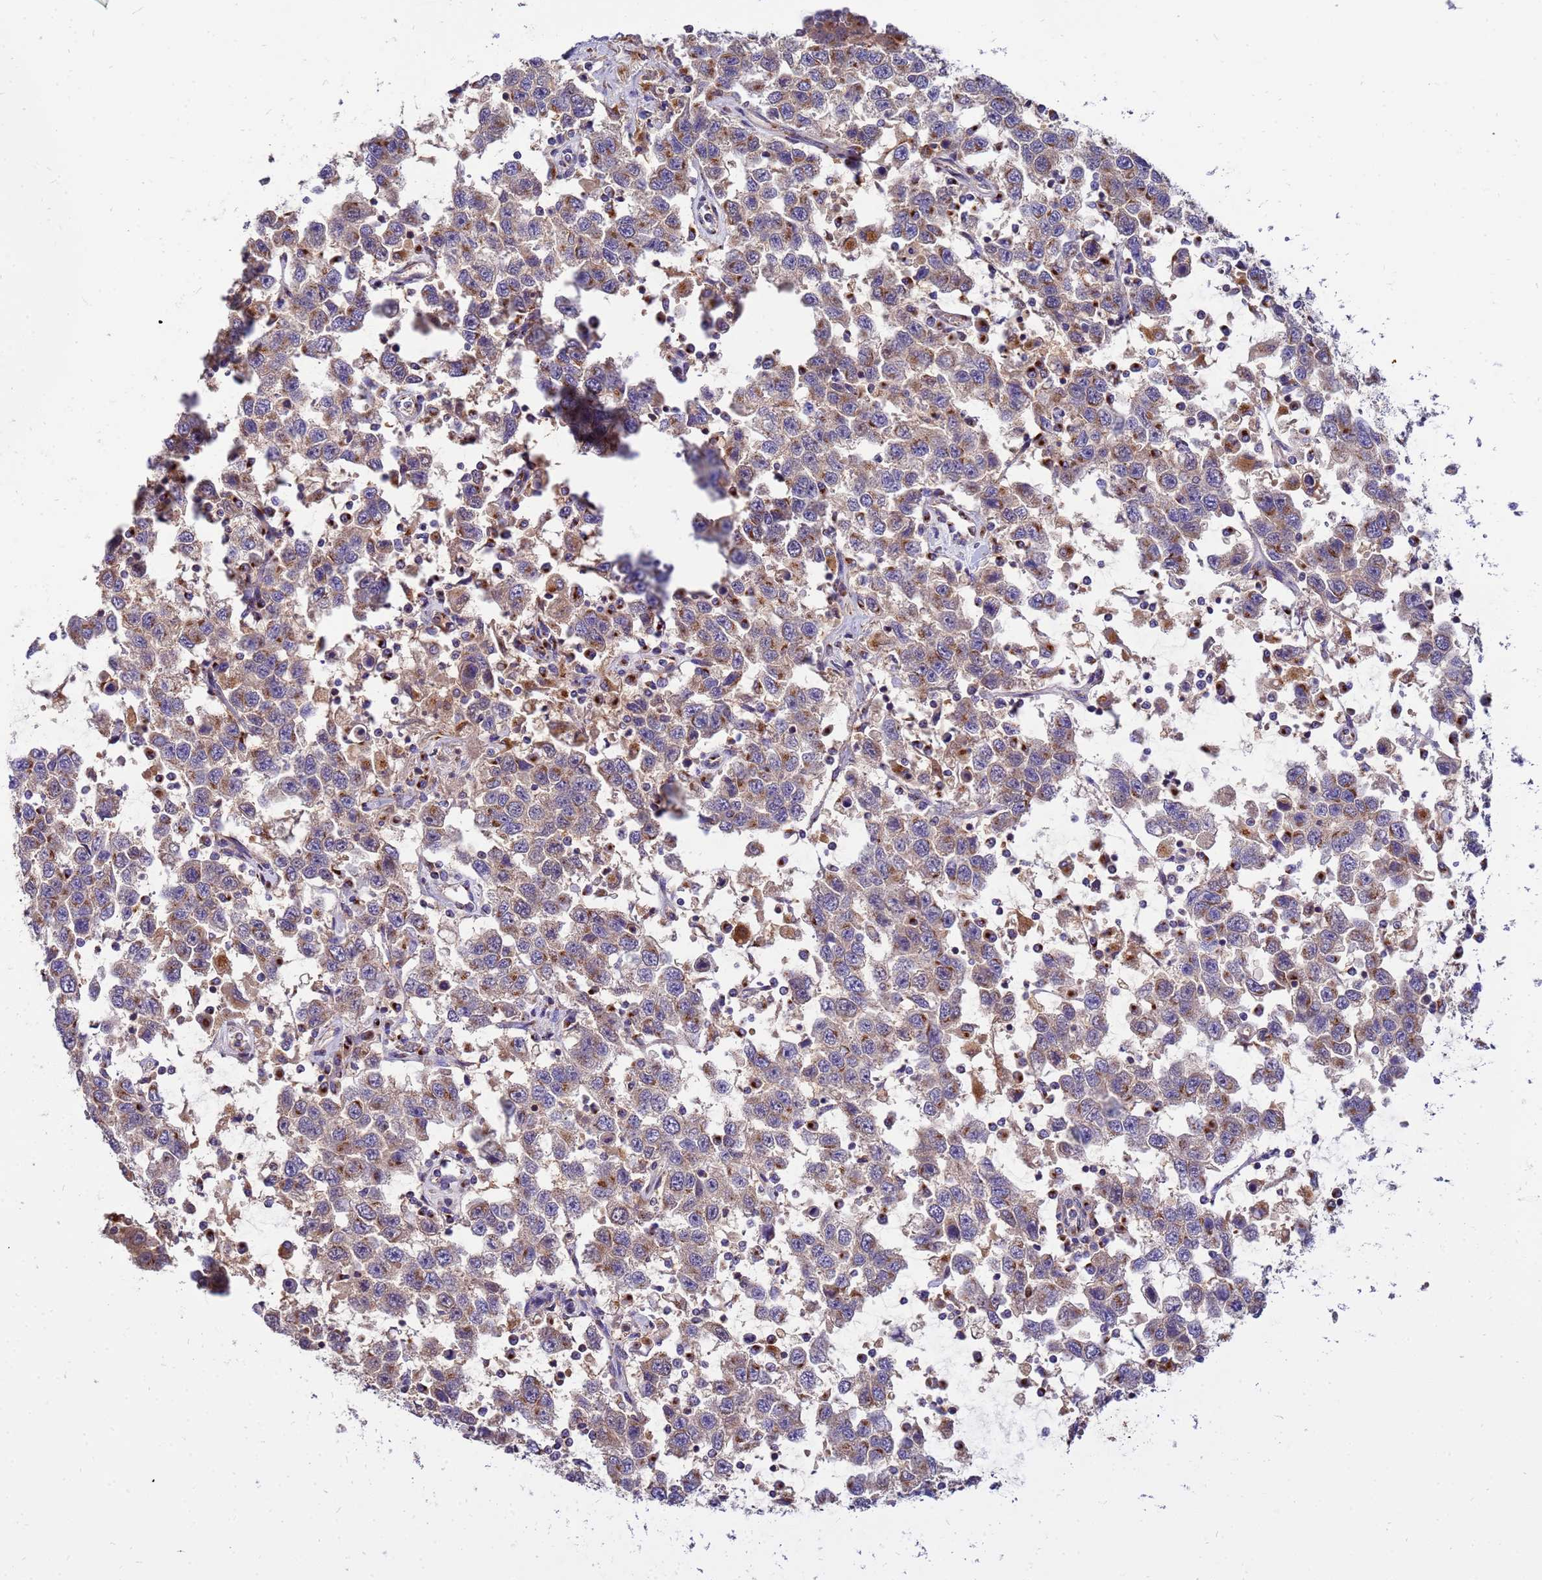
{"staining": {"intensity": "weak", "quantity": "25%-75%", "location": "cytoplasmic/membranous"}, "tissue": "testis cancer", "cell_type": "Tumor cells", "image_type": "cancer", "snomed": [{"axis": "morphology", "description": "Seminoma, NOS"}, {"axis": "topography", "description": "Testis"}], "caption": "IHC photomicrograph of human testis cancer (seminoma) stained for a protein (brown), which exhibits low levels of weak cytoplasmic/membranous staining in approximately 25%-75% of tumor cells.", "gene": "HPS3", "patient": {"sex": "male", "age": 41}}